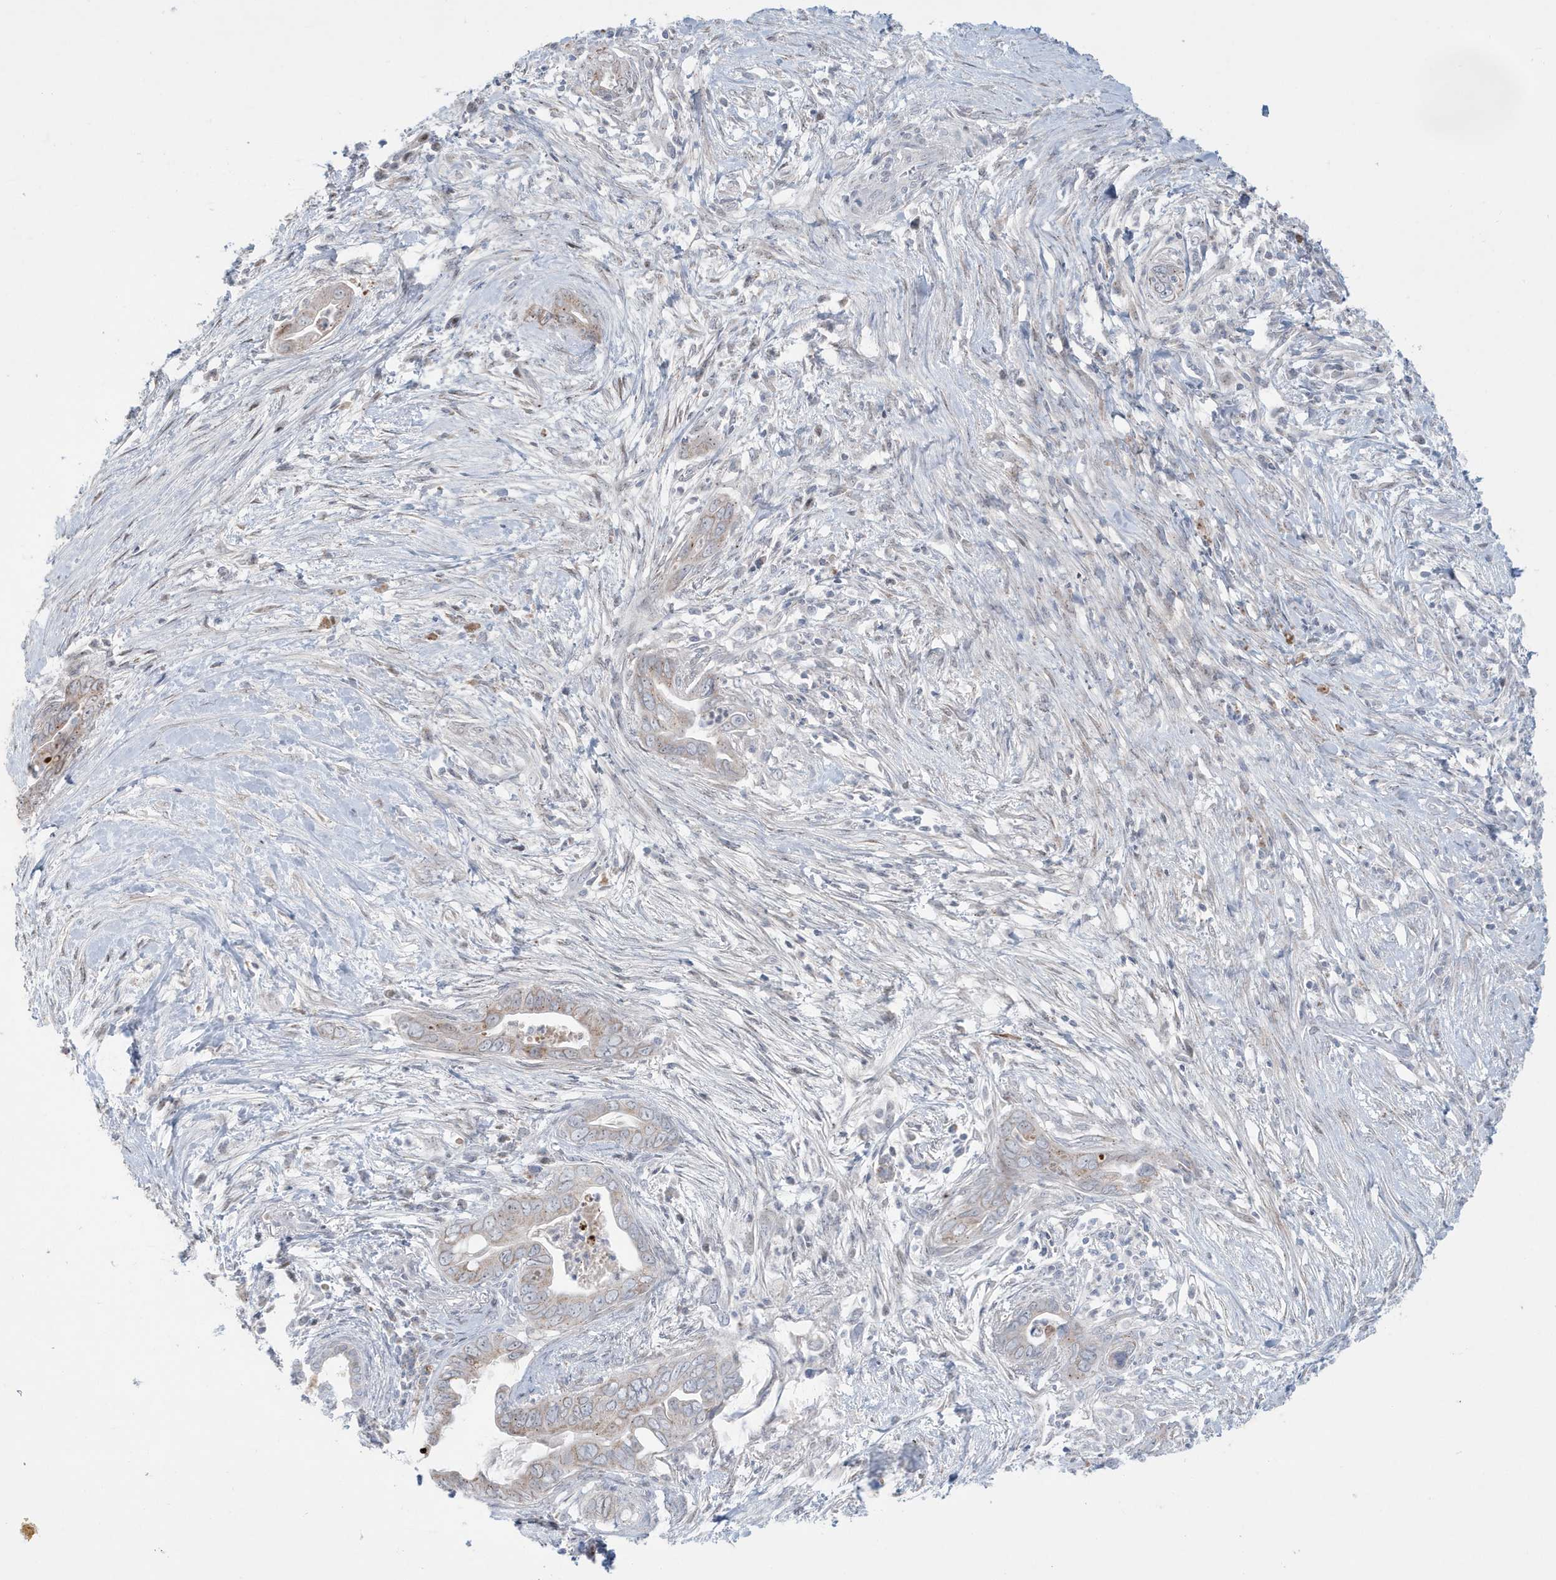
{"staining": {"intensity": "weak", "quantity": "<25%", "location": "cytoplasmic/membranous"}, "tissue": "pancreatic cancer", "cell_type": "Tumor cells", "image_type": "cancer", "snomed": [{"axis": "morphology", "description": "Adenocarcinoma, NOS"}, {"axis": "topography", "description": "Pancreas"}], "caption": "Tumor cells show no significant positivity in pancreatic cancer.", "gene": "FNDC1", "patient": {"sex": "male", "age": 75}}